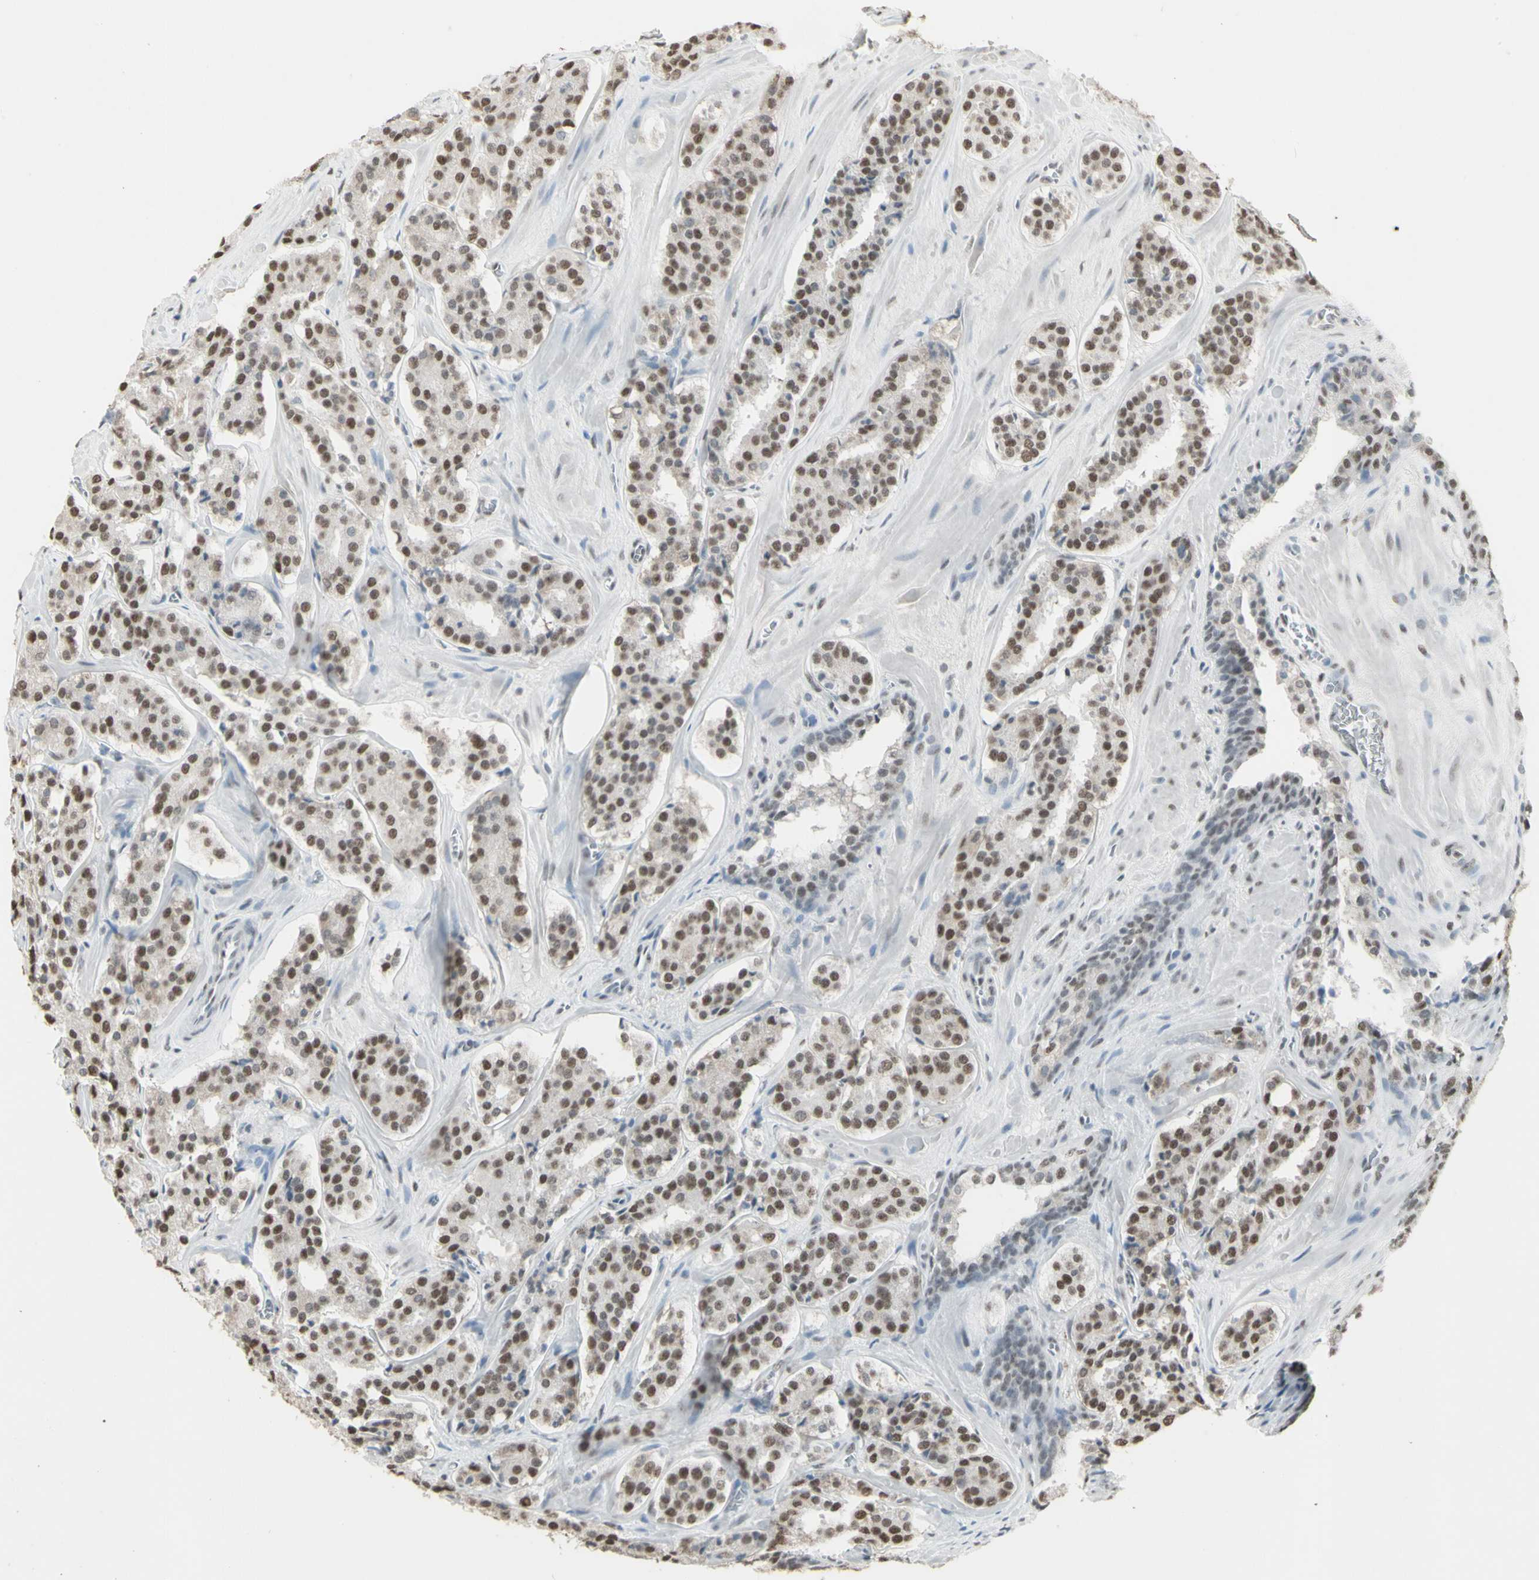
{"staining": {"intensity": "moderate", "quantity": ">75%", "location": "nuclear"}, "tissue": "prostate cancer", "cell_type": "Tumor cells", "image_type": "cancer", "snomed": [{"axis": "morphology", "description": "Adenocarcinoma, High grade"}, {"axis": "topography", "description": "Prostate"}], "caption": "Adenocarcinoma (high-grade) (prostate) tissue exhibits moderate nuclear positivity in about >75% of tumor cells, visualized by immunohistochemistry. (Stains: DAB (3,3'-diaminobenzidine) in brown, nuclei in blue, Microscopy: brightfield microscopy at high magnification).", "gene": "TRIM28", "patient": {"sex": "male", "age": 60}}